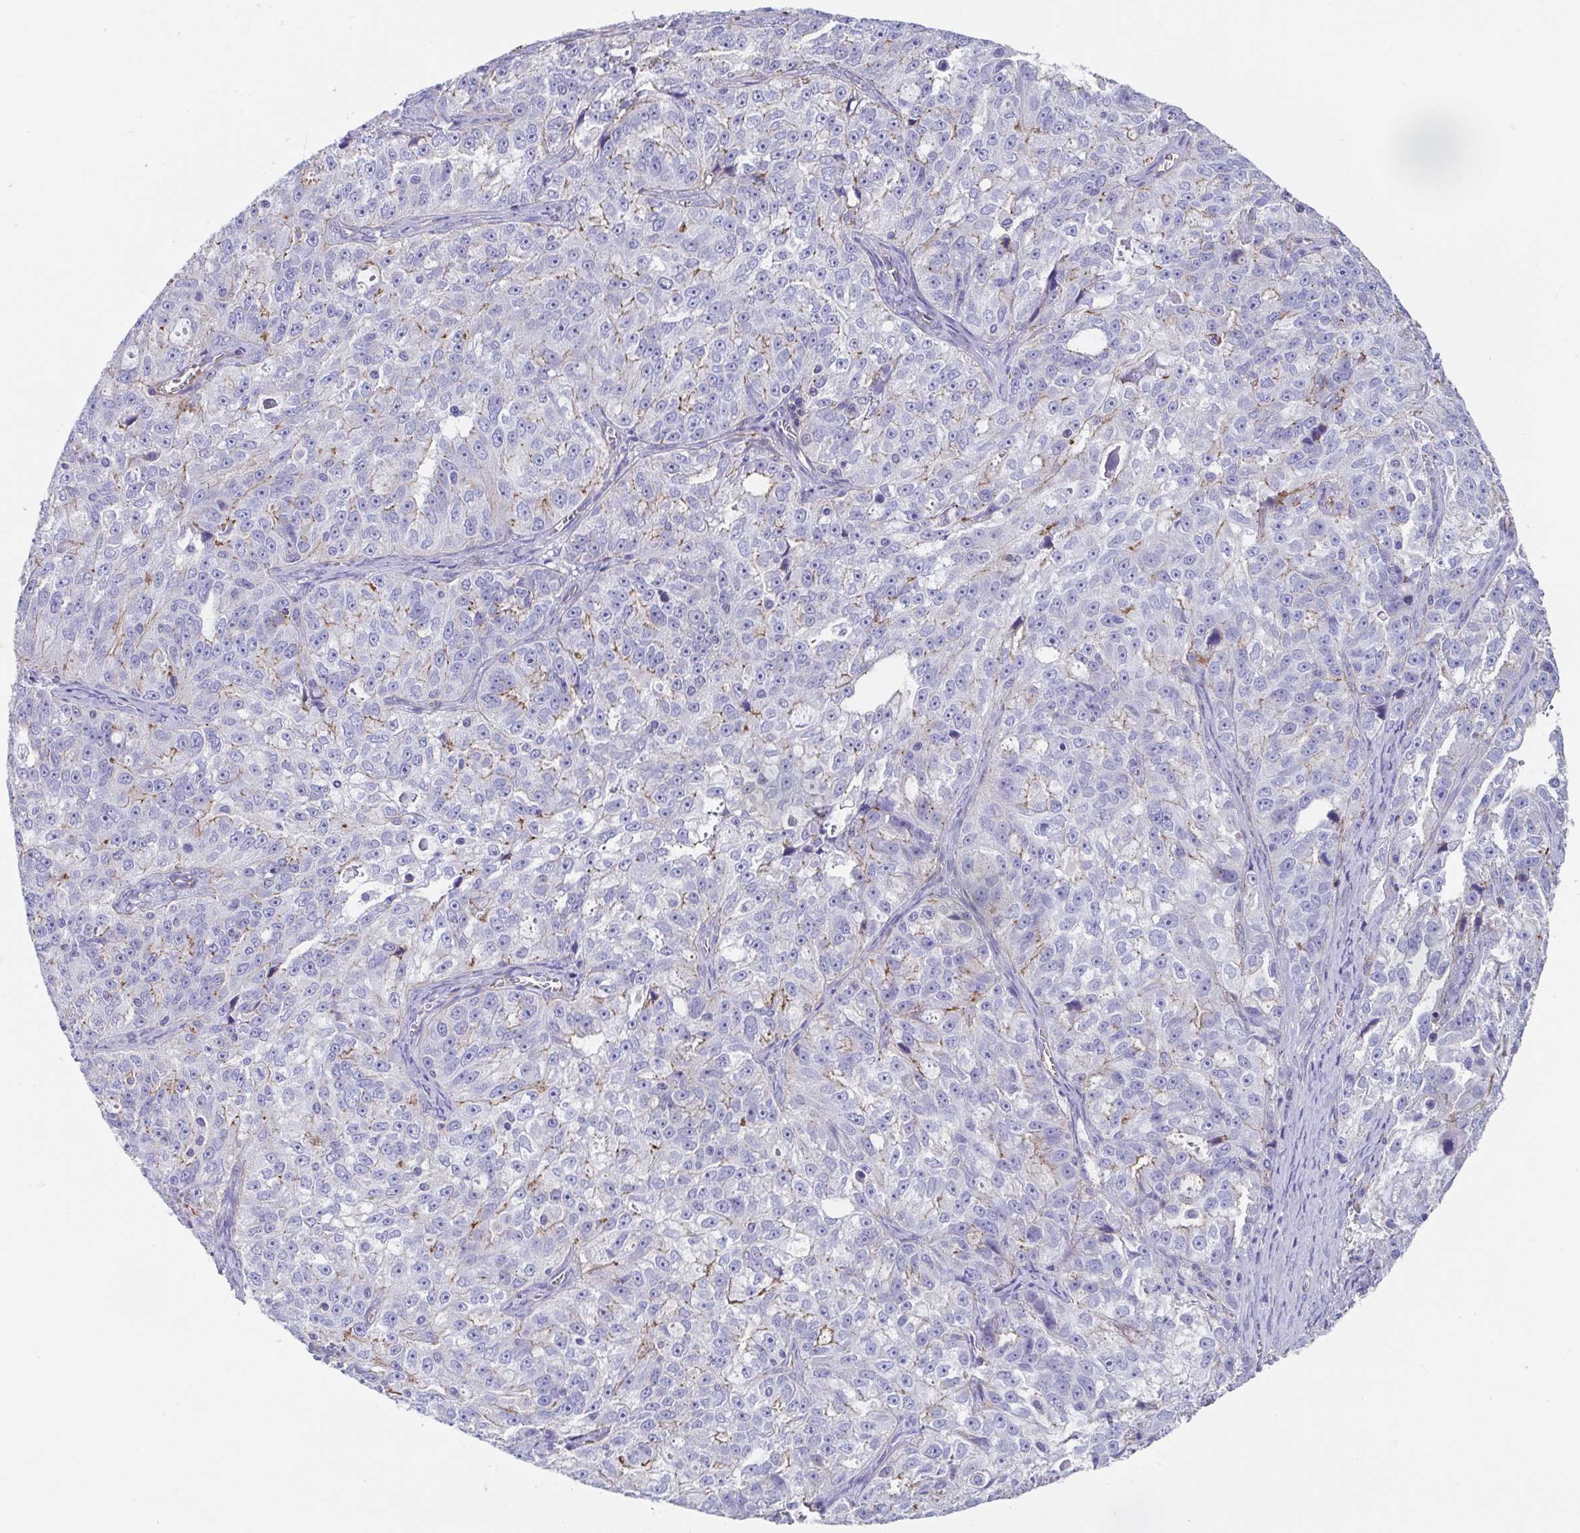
{"staining": {"intensity": "weak", "quantity": "<25%", "location": "cytoplasmic/membranous"}, "tissue": "ovarian cancer", "cell_type": "Tumor cells", "image_type": "cancer", "snomed": [{"axis": "morphology", "description": "Cystadenocarcinoma, serous, NOS"}, {"axis": "topography", "description": "Ovary"}], "caption": "IHC micrograph of neoplastic tissue: ovarian cancer stained with DAB (3,3'-diaminobenzidine) displays no significant protein staining in tumor cells. (Stains: DAB (3,3'-diaminobenzidine) IHC with hematoxylin counter stain, Microscopy: brightfield microscopy at high magnification).", "gene": "TRAM2", "patient": {"sex": "female", "age": 51}}